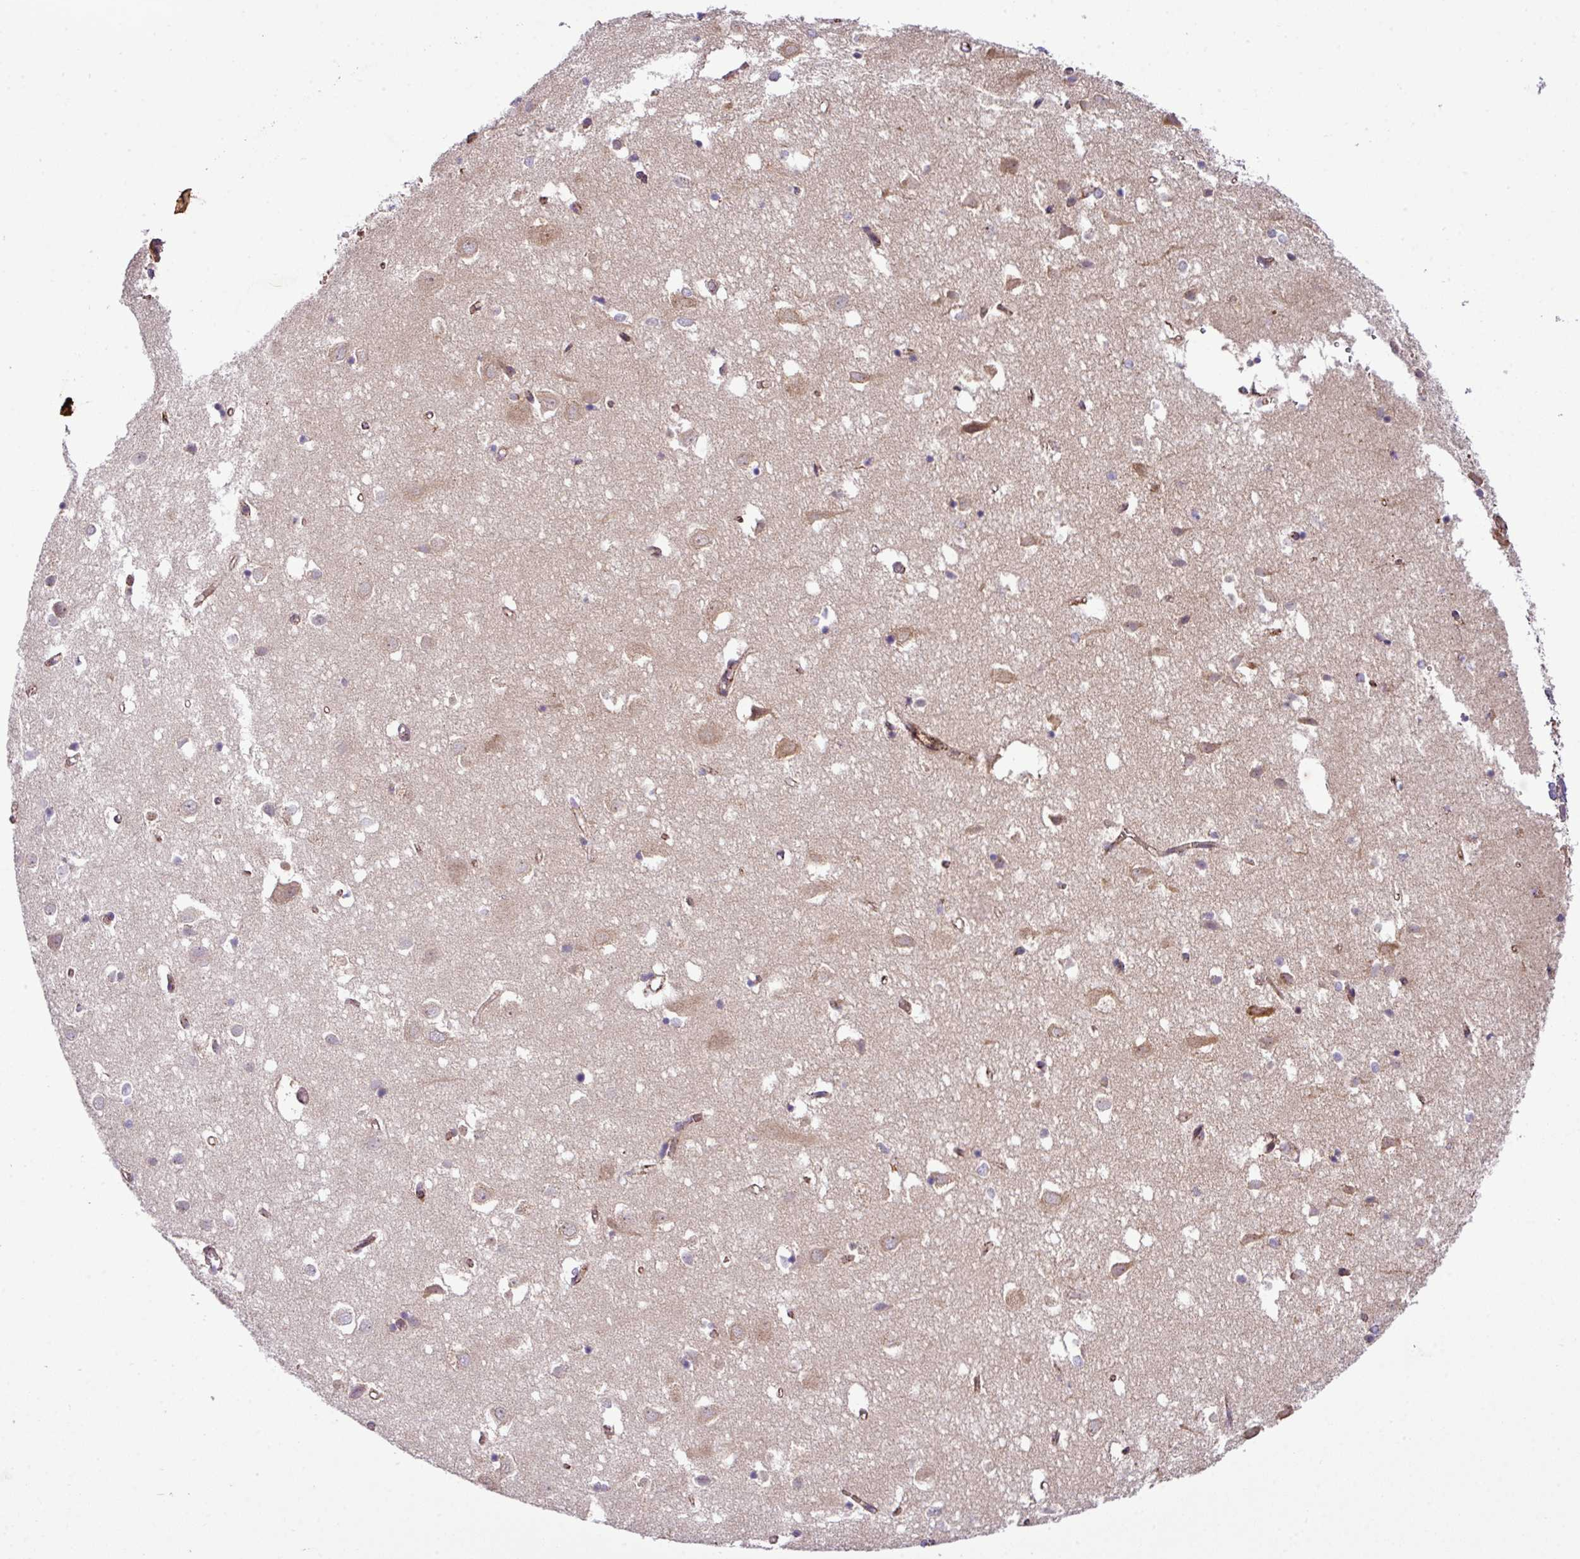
{"staining": {"intensity": "moderate", "quantity": ">75%", "location": "cytoplasmic/membranous"}, "tissue": "cerebral cortex", "cell_type": "Endothelial cells", "image_type": "normal", "snomed": [{"axis": "morphology", "description": "Normal tissue, NOS"}, {"axis": "topography", "description": "Cerebral cortex"}], "caption": "Immunohistochemical staining of normal cerebral cortex exhibits >75% levels of moderate cytoplasmic/membranous protein staining in approximately >75% of endothelial cells. The protein of interest is stained brown, and the nuclei are stained in blue (DAB (3,3'-diaminobenzidine) IHC with brightfield microscopy, high magnification).", "gene": "ZNF569", "patient": {"sex": "male", "age": 70}}